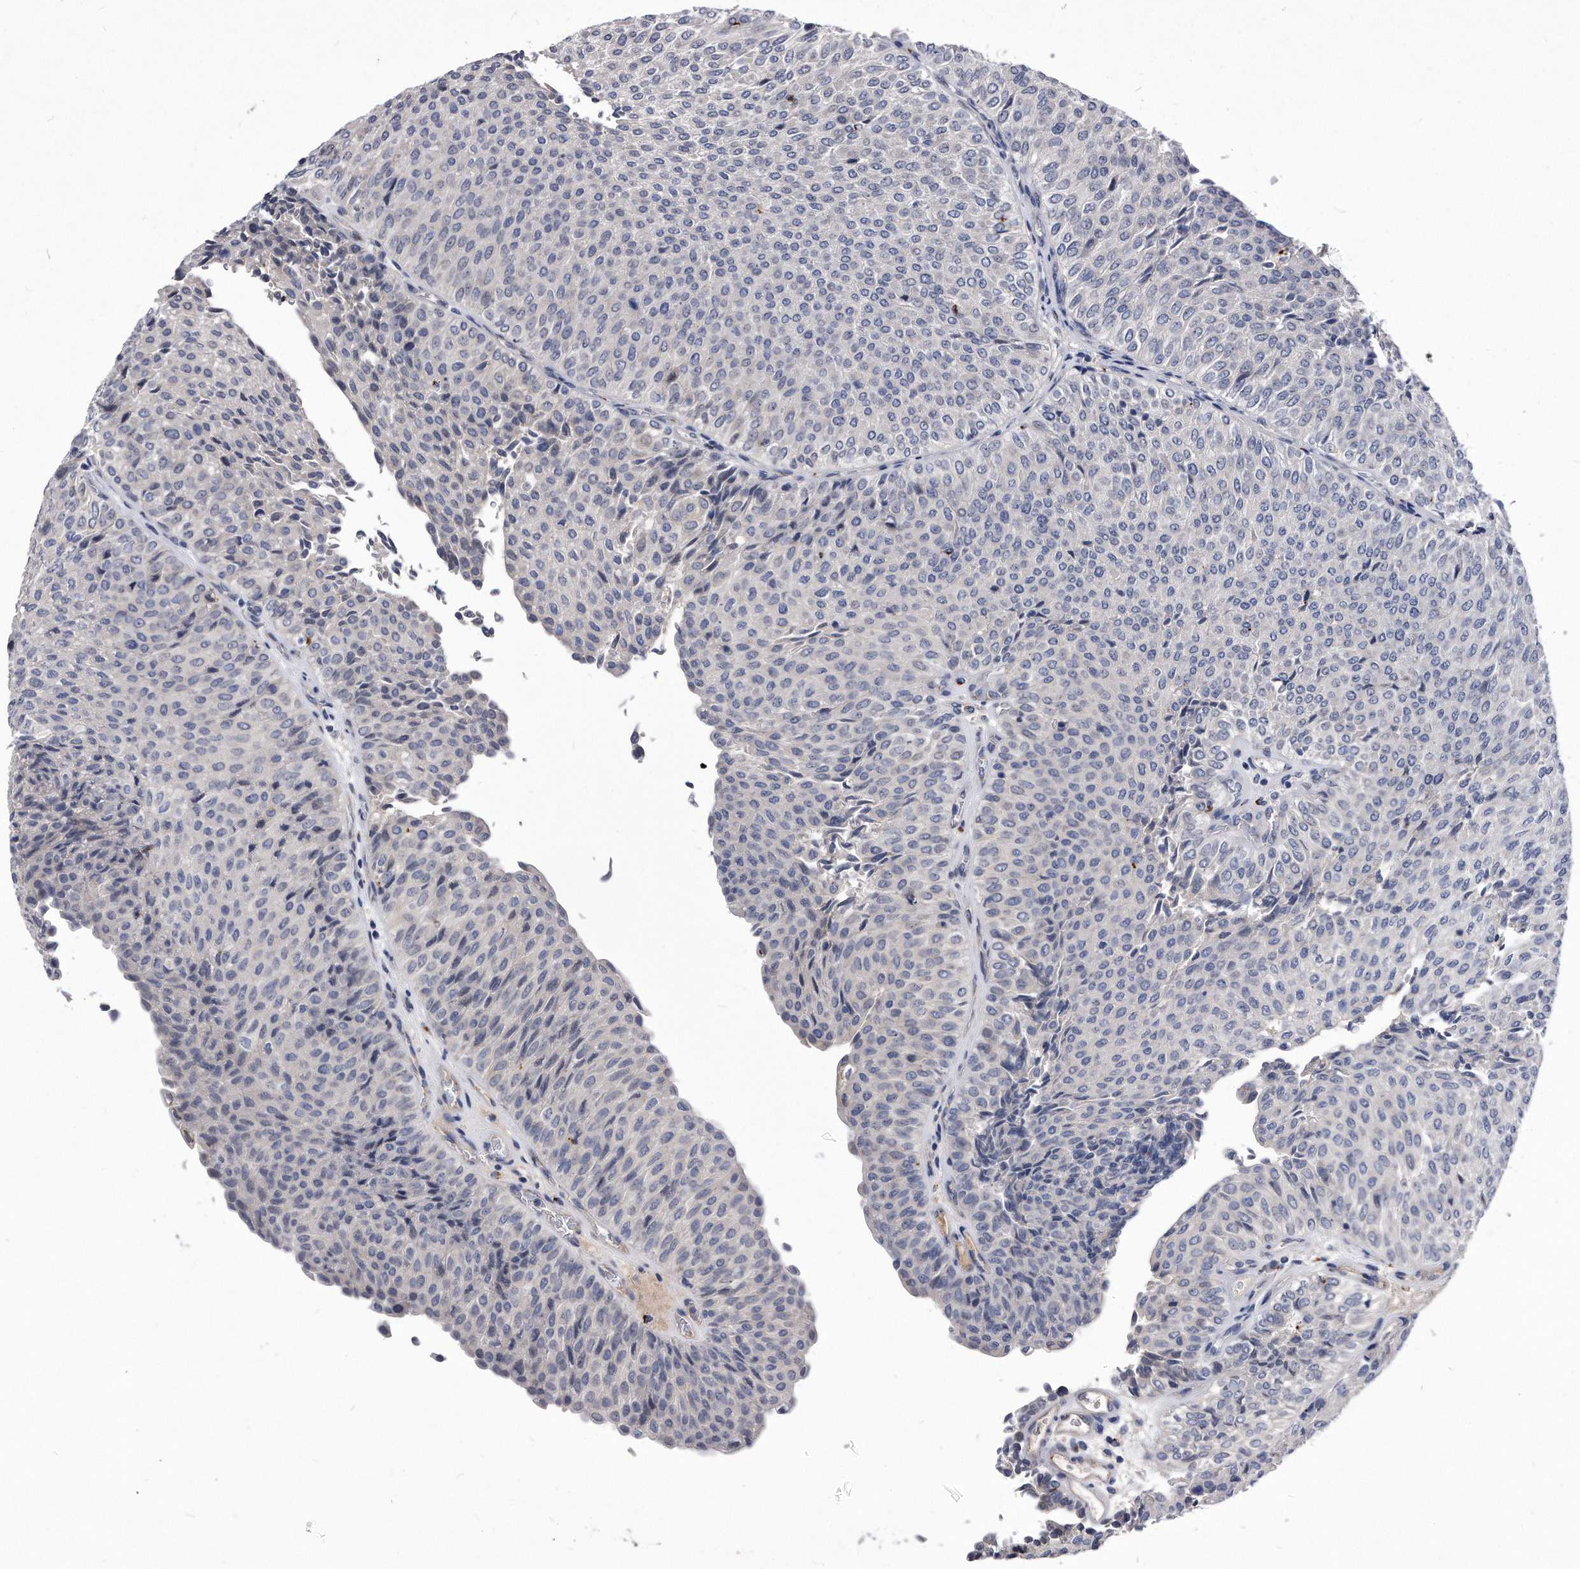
{"staining": {"intensity": "negative", "quantity": "none", "location": "none"}, "tissue": "urothelial cancer", "cell_type": "Tumor cells", "image_type": "cancer", "snomed": [{"axis": "morphology", "description": "Urothelial carcinoma, Low grade"}, {"axis": "topography", "description": "Urinary bladder"}], "caption": "High magnification brightfield microscopy of urothelial cancer stained with DAB (3,3'-diaminobenzidine) (brown) and counterstained with hematoxylin (blue): tumor cells show no significant positivity.", "gene": "MGAT4A", "patient": {"sex": "male", "age": 78}}